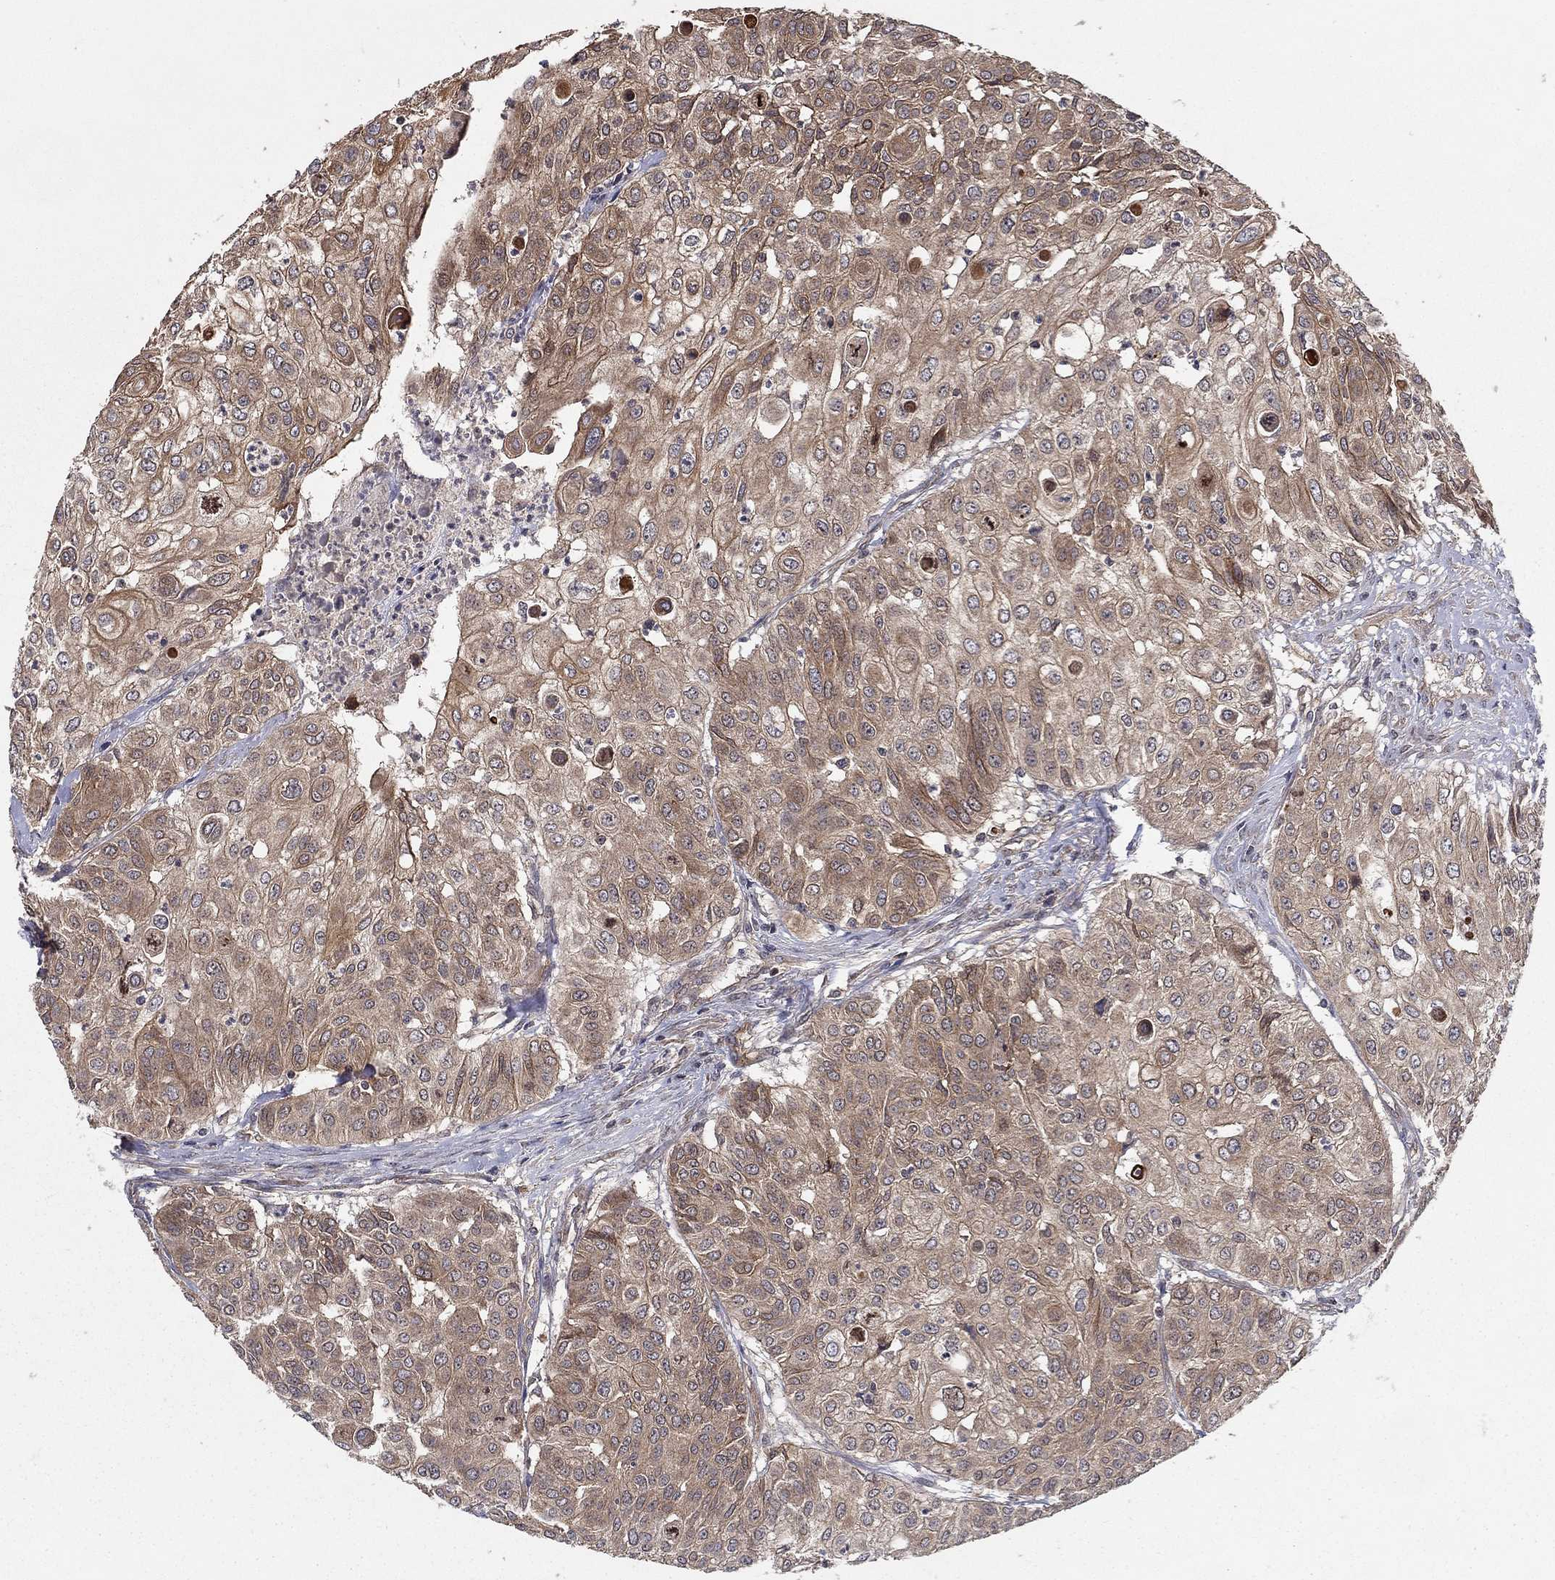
{"staining": {"intensity": "moderate", "quantity": "<25%", "location": "cytoplasmic/membranous"}, "tissue": "urothelial cancer", "cell_type": "Tumor cells", "image_type": "cancer", "snomed": [{"axis": "morphology", "description": "Urothelial carcinoma, High grade"}, {"axis": "topography", "description": "Urinary bladder"}], "caption": "The micrograph exhibits a brown stain indicating the presence of a protein in the cytoplasmic/membranous of tumor cells in urothelial cancer.", "gene": "BMERB1", "patient": {"sex": "female", "age": 79}}